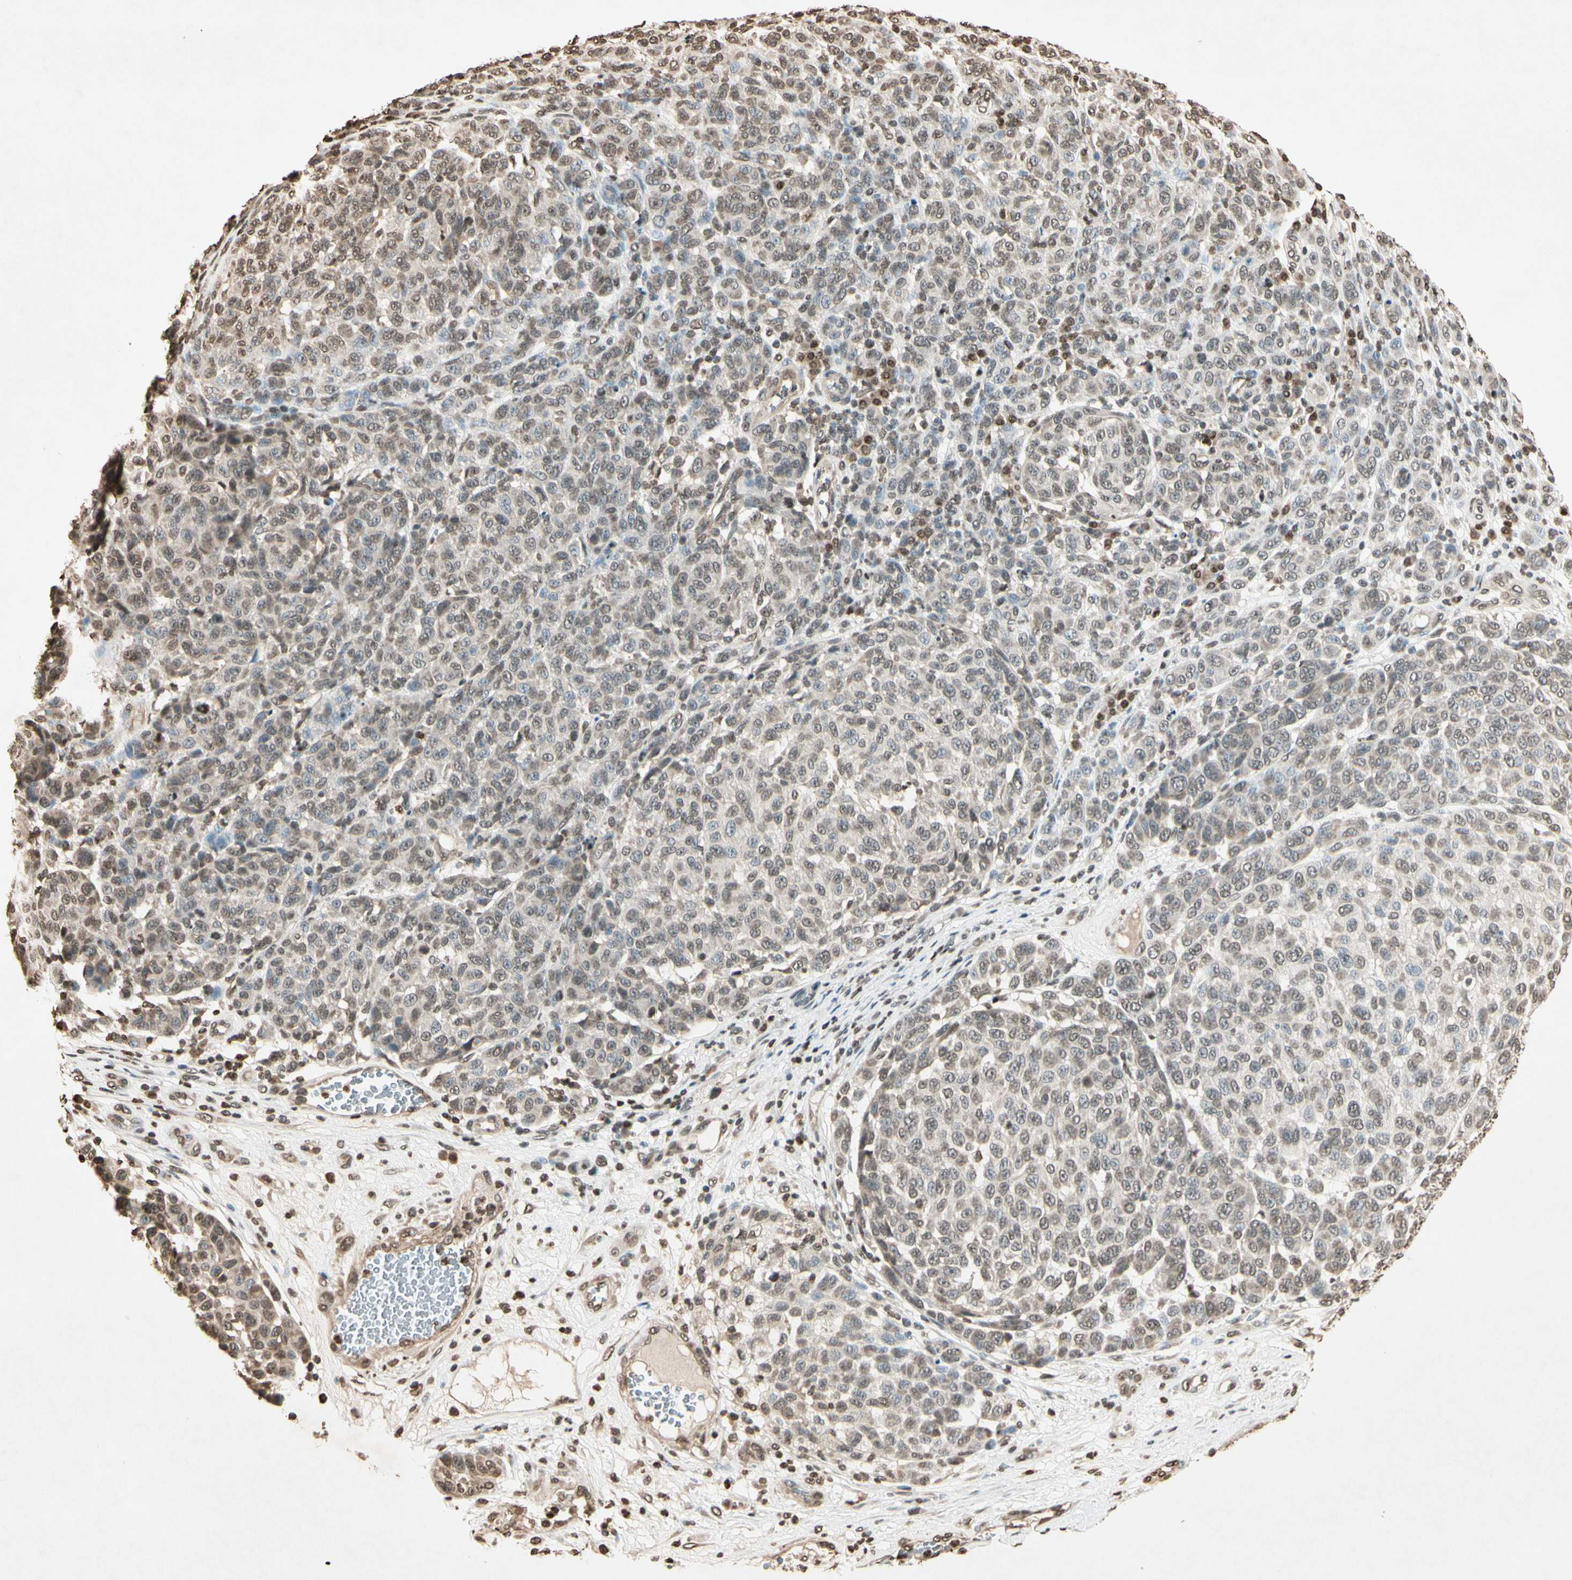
{"staining": {"intensity": "weak", "quantity": "25%-75%", "location": "nuclear"}, "tissue": "melanoma", "cell_type": "Tumor cells", "image_type": "cancer", "snomed": [{"axis": "morphology", "description": "Malignant melanoma, NOS"}, {"axis": "topography", "description": "Skin"}], "caption": "A brown stain highlights weak nuclear staining of a protein in malignant melanoma tumor cells.", "gene": "TOP1", "patient": {"sex": "male", "age": 59}}